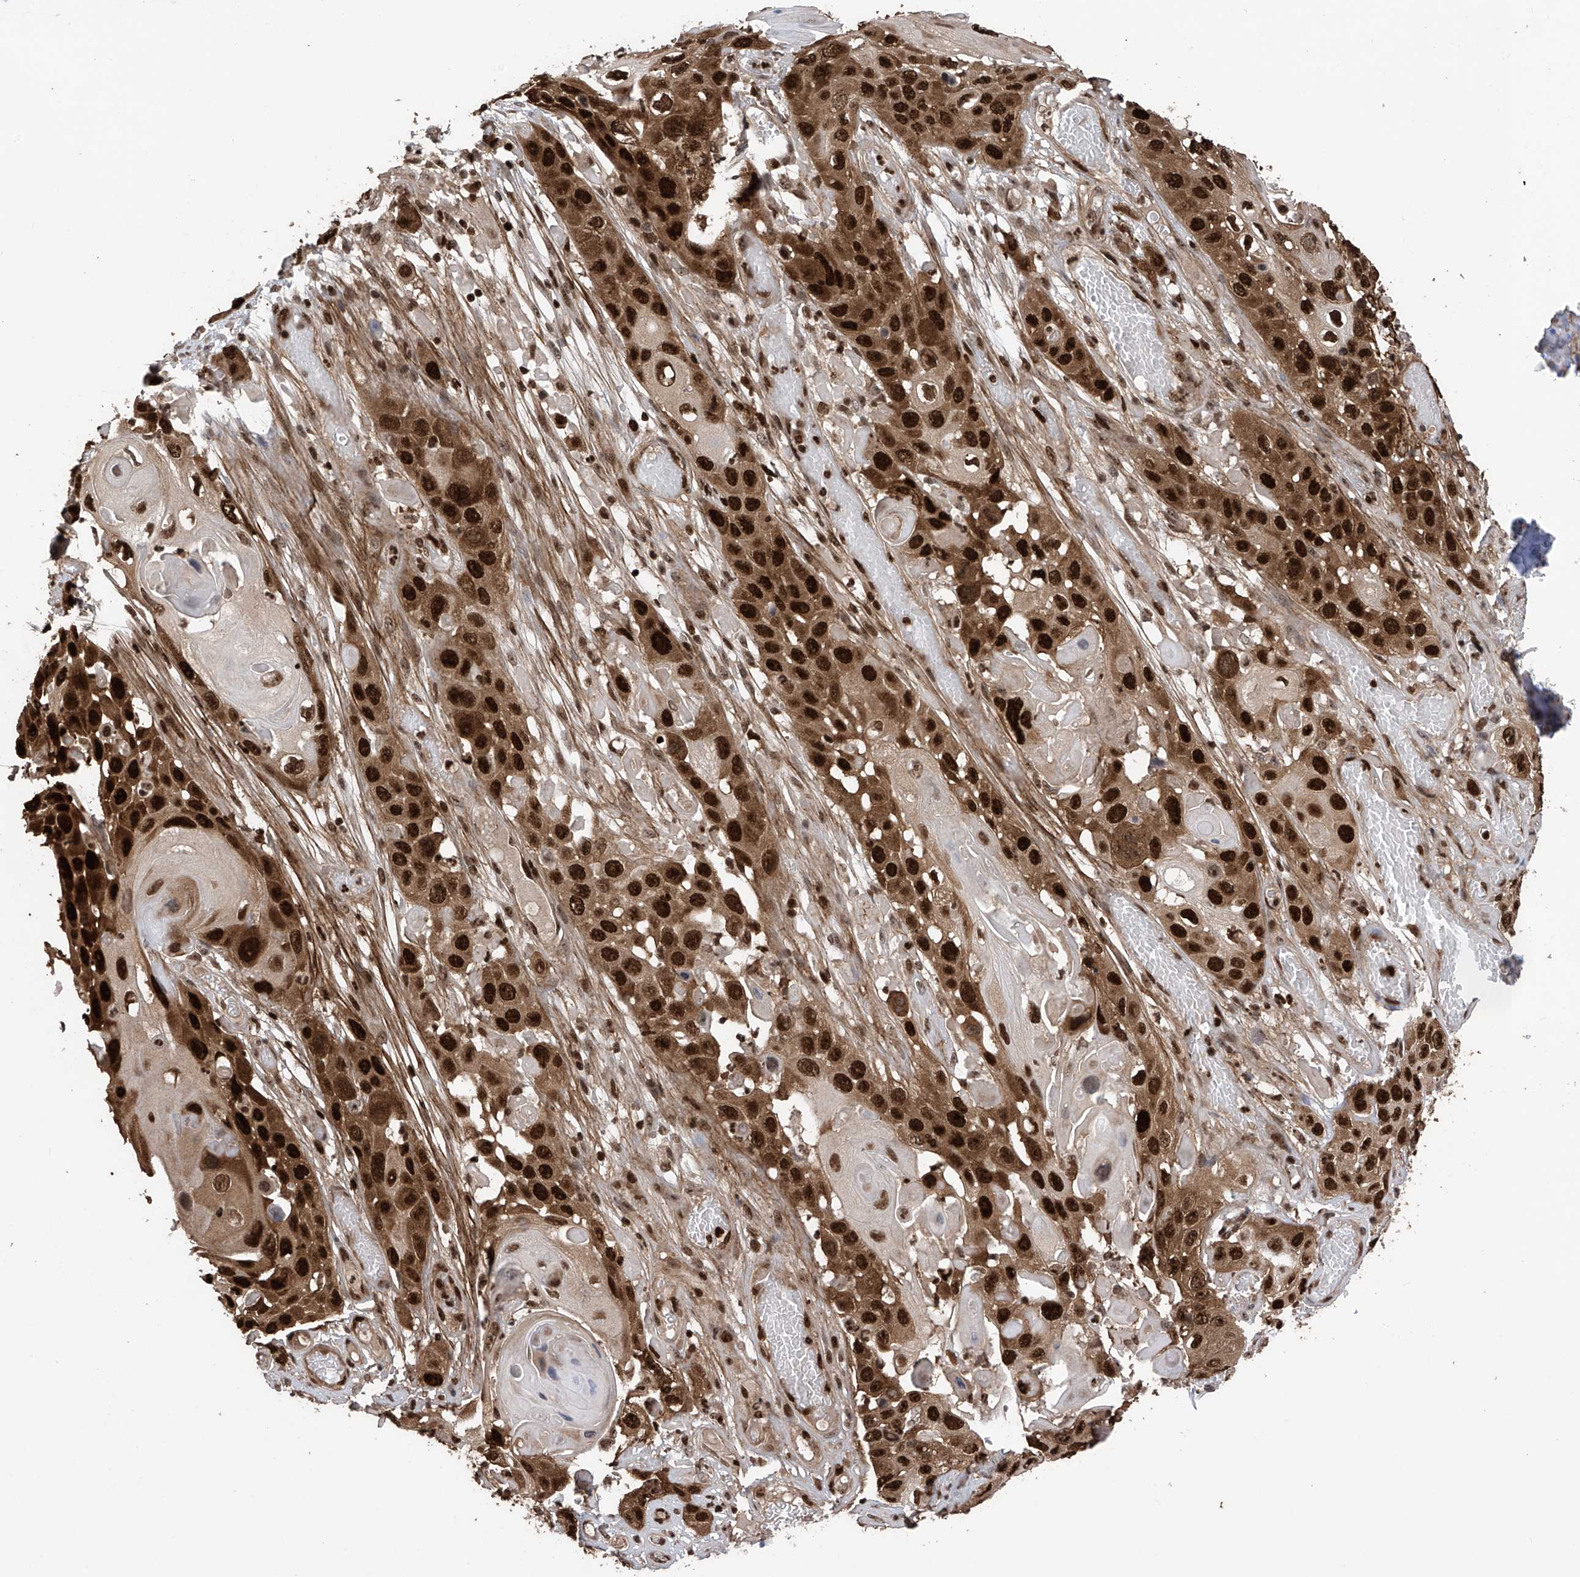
{"staining": {"intensity": "strong", "quantity": ">75%", "location": "cytoplasmic/membranous,nuclear"}, "tissue": "skin cancer", "cell_type": "Tumor cells", "image_type": "cancer", "snomed": [{"axis": "morphology", "description": "Squamous cell carcinoma, NOS"}, {"axis": "topography", "description": "Skin"}], "caption": "Protein analysis of squamous cell carcinoma (skin) tissue shows strong cytoplasmic/membranous and nuclear positivity in approximately >75% of tumor cells. (DAB (3,3'-diaminobenzidine) IHC with brightfield microscopy, high magnification).", "gene": "DNAJC9", "patient": {"sex": "male", "age": 55}}